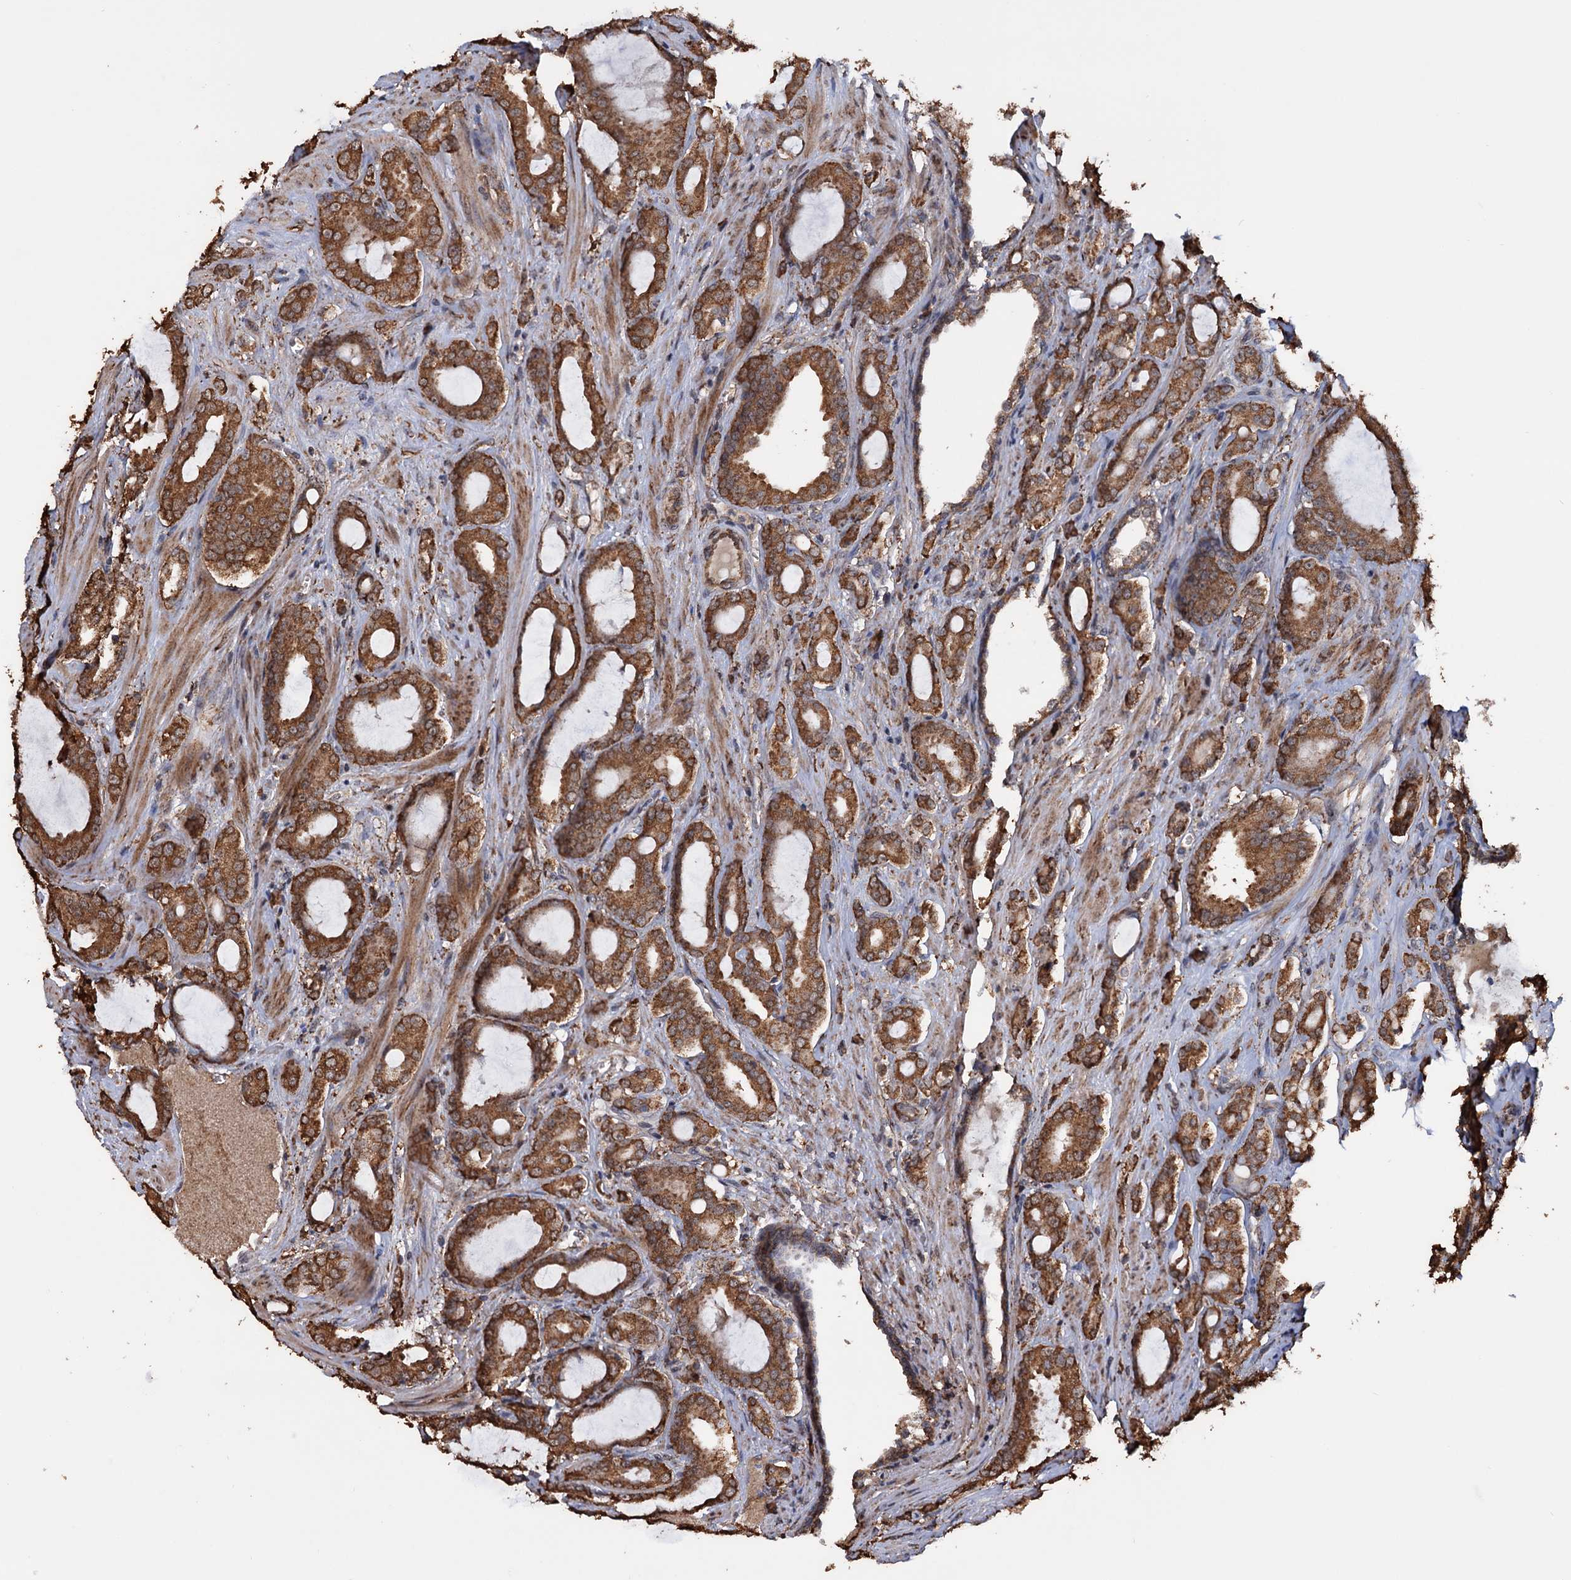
{"staining": {"intensity": "moderate", "quantity": ">75%", "location": "cytoplasmic/membranous"}, "tissue": "prostate cancer", "cell_type": "Tumor cells", "image_type": "cancer", "snomed": [{"axis": "morphology", "description": "Adenocarcinoma, High grade"}, {"axis": "topography", "description": "Prostate"}], "caption": "The photomicrograph demonstrates staining of high-grade adenocarcinoma (prostate), revealing moderate cytoplasmic/membranous protein staining (brown color) within tumor cells.", "gene": "TBC1D12", "patient": {"sex": "male", "age": 72}}